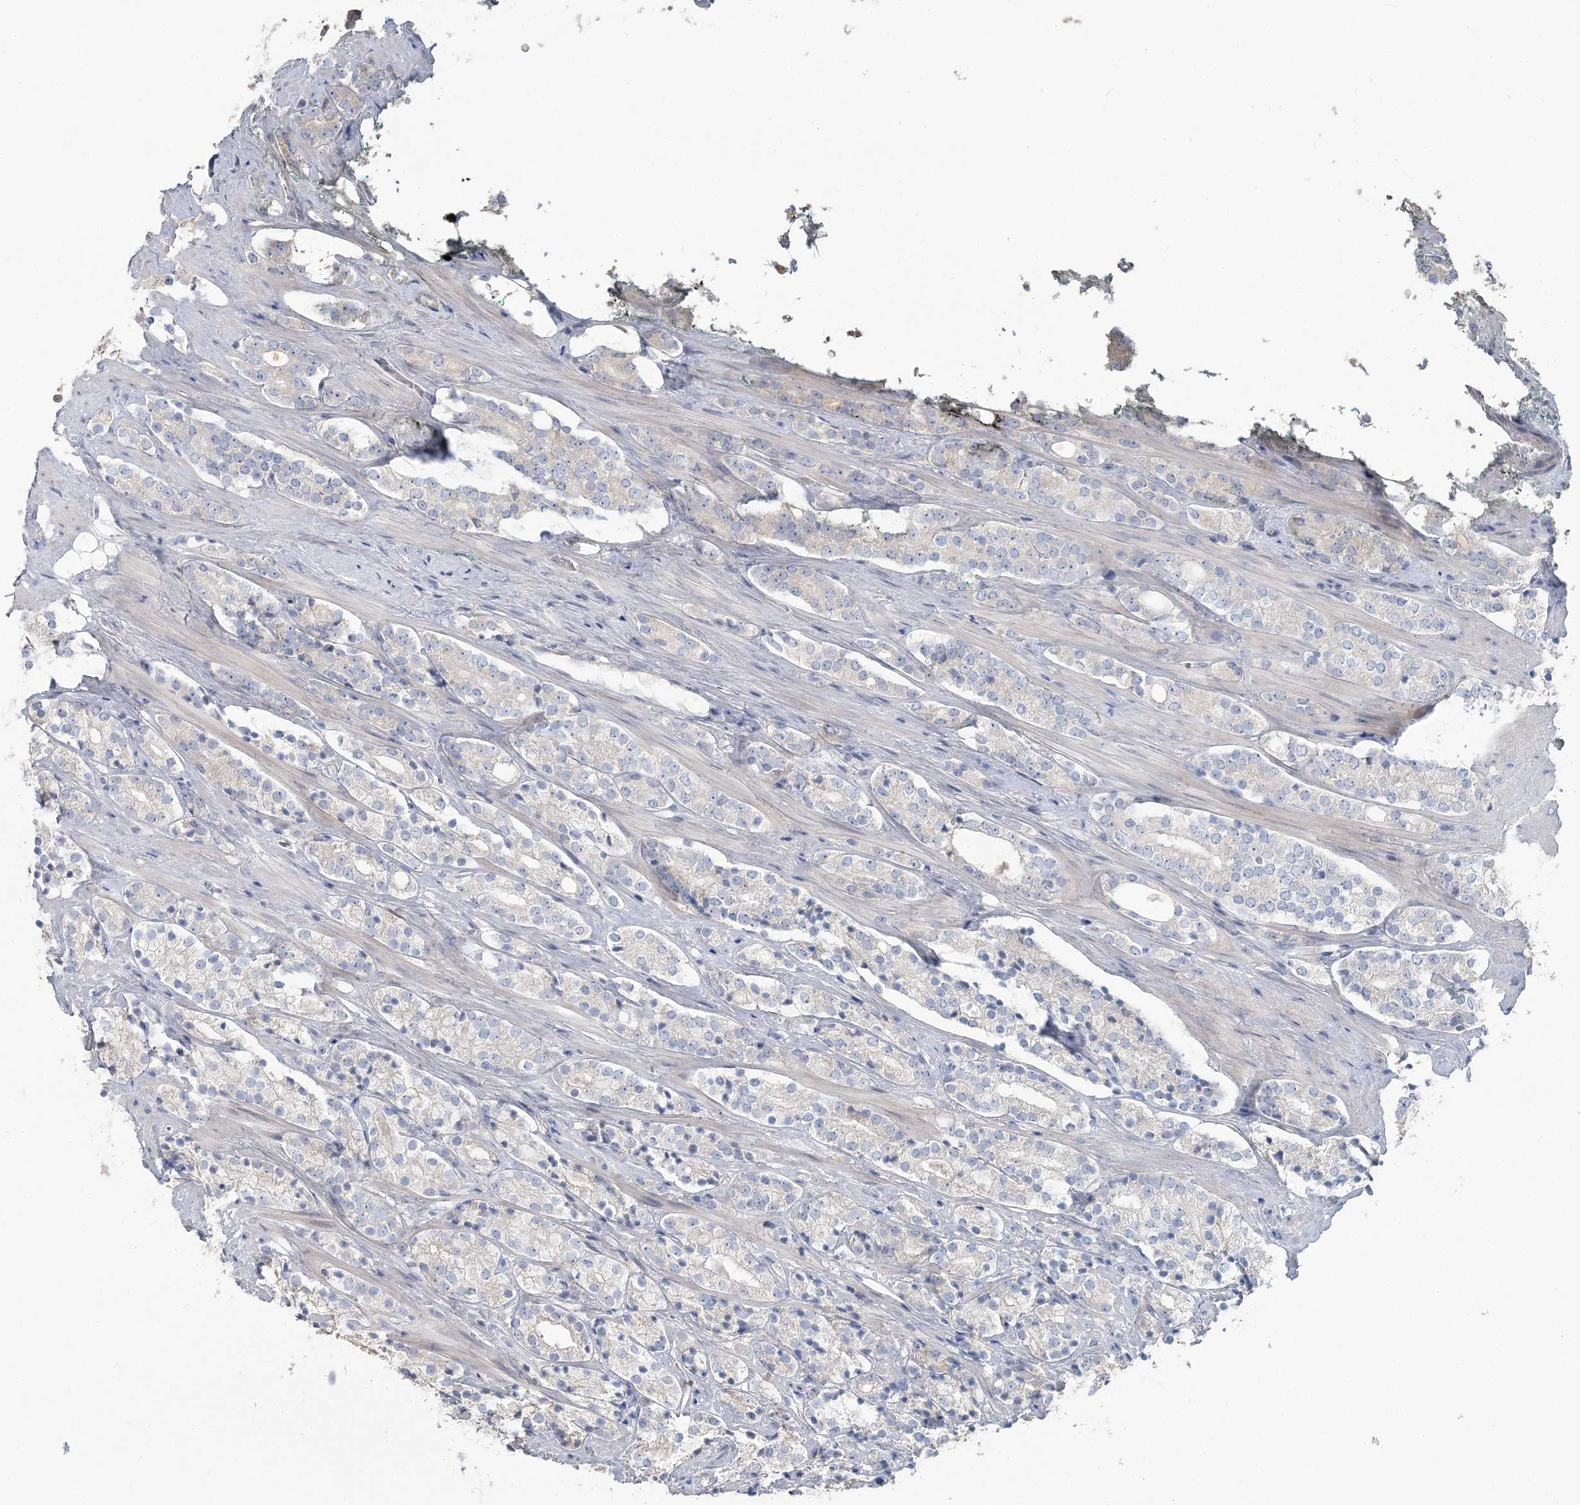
{"staining": {"intensity": "negative", "quantity": "none", "location": "none"}, "tissue": "prostate cancer", "cell_type": "Tumor cells", "image_type": "cancer", "snomed": [{"axis": "morphology", "description": "Adenocarcinoma, High grade"}, {"axis": "topography", "description": "Prostate"}], "caption": "This is a histopathology image of immunohistochemistry (IHC) staining of prostate high-grade adenocarcinoma, which shows no positivity in tumor cells. (DAB immunohistochemistry, high magnification).", "gene": "CMBL", "patient": {"sex": "male", "age": 71}}